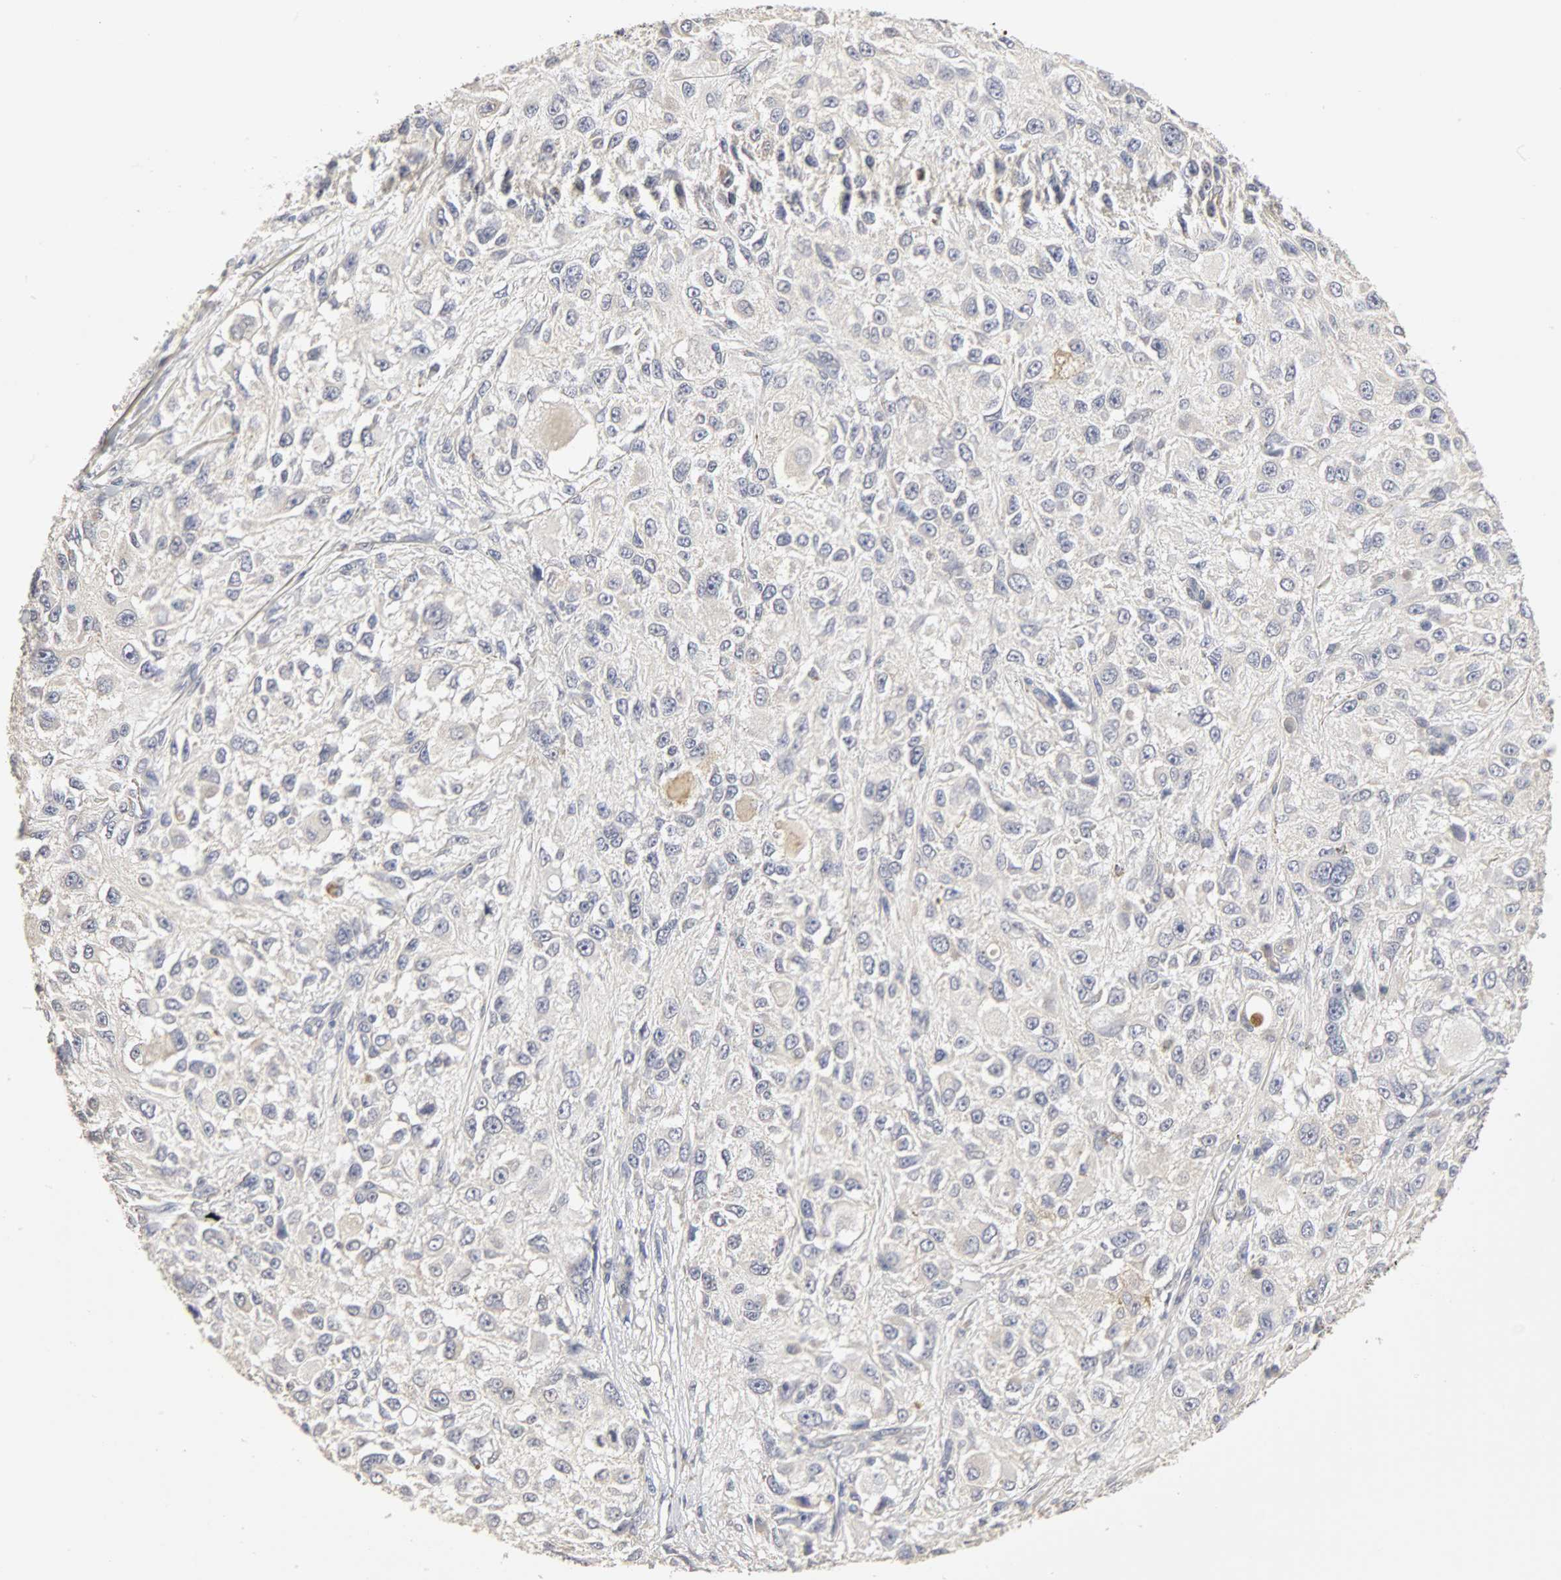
{"staining": {"intensity": "negative", "quantity": "none", "location": "none"}, "tissue": "melanoma", "cell_type": "Tumor cells", "image_type": "cancer", "snomed": [{"axis": "morphology", "description": "Necrosis, NOS"}, {"axis": "morphology", "description": "Malignant melanoma, NOS"}, {"axis": "topography", "description": "Skin"}], "caption": "Photomicrograph shows no protein positivity in tumor cells of malignant melanoma tissue.", "gene": "SLC10A2", "patient": {"sex": "female", "age": 87}}